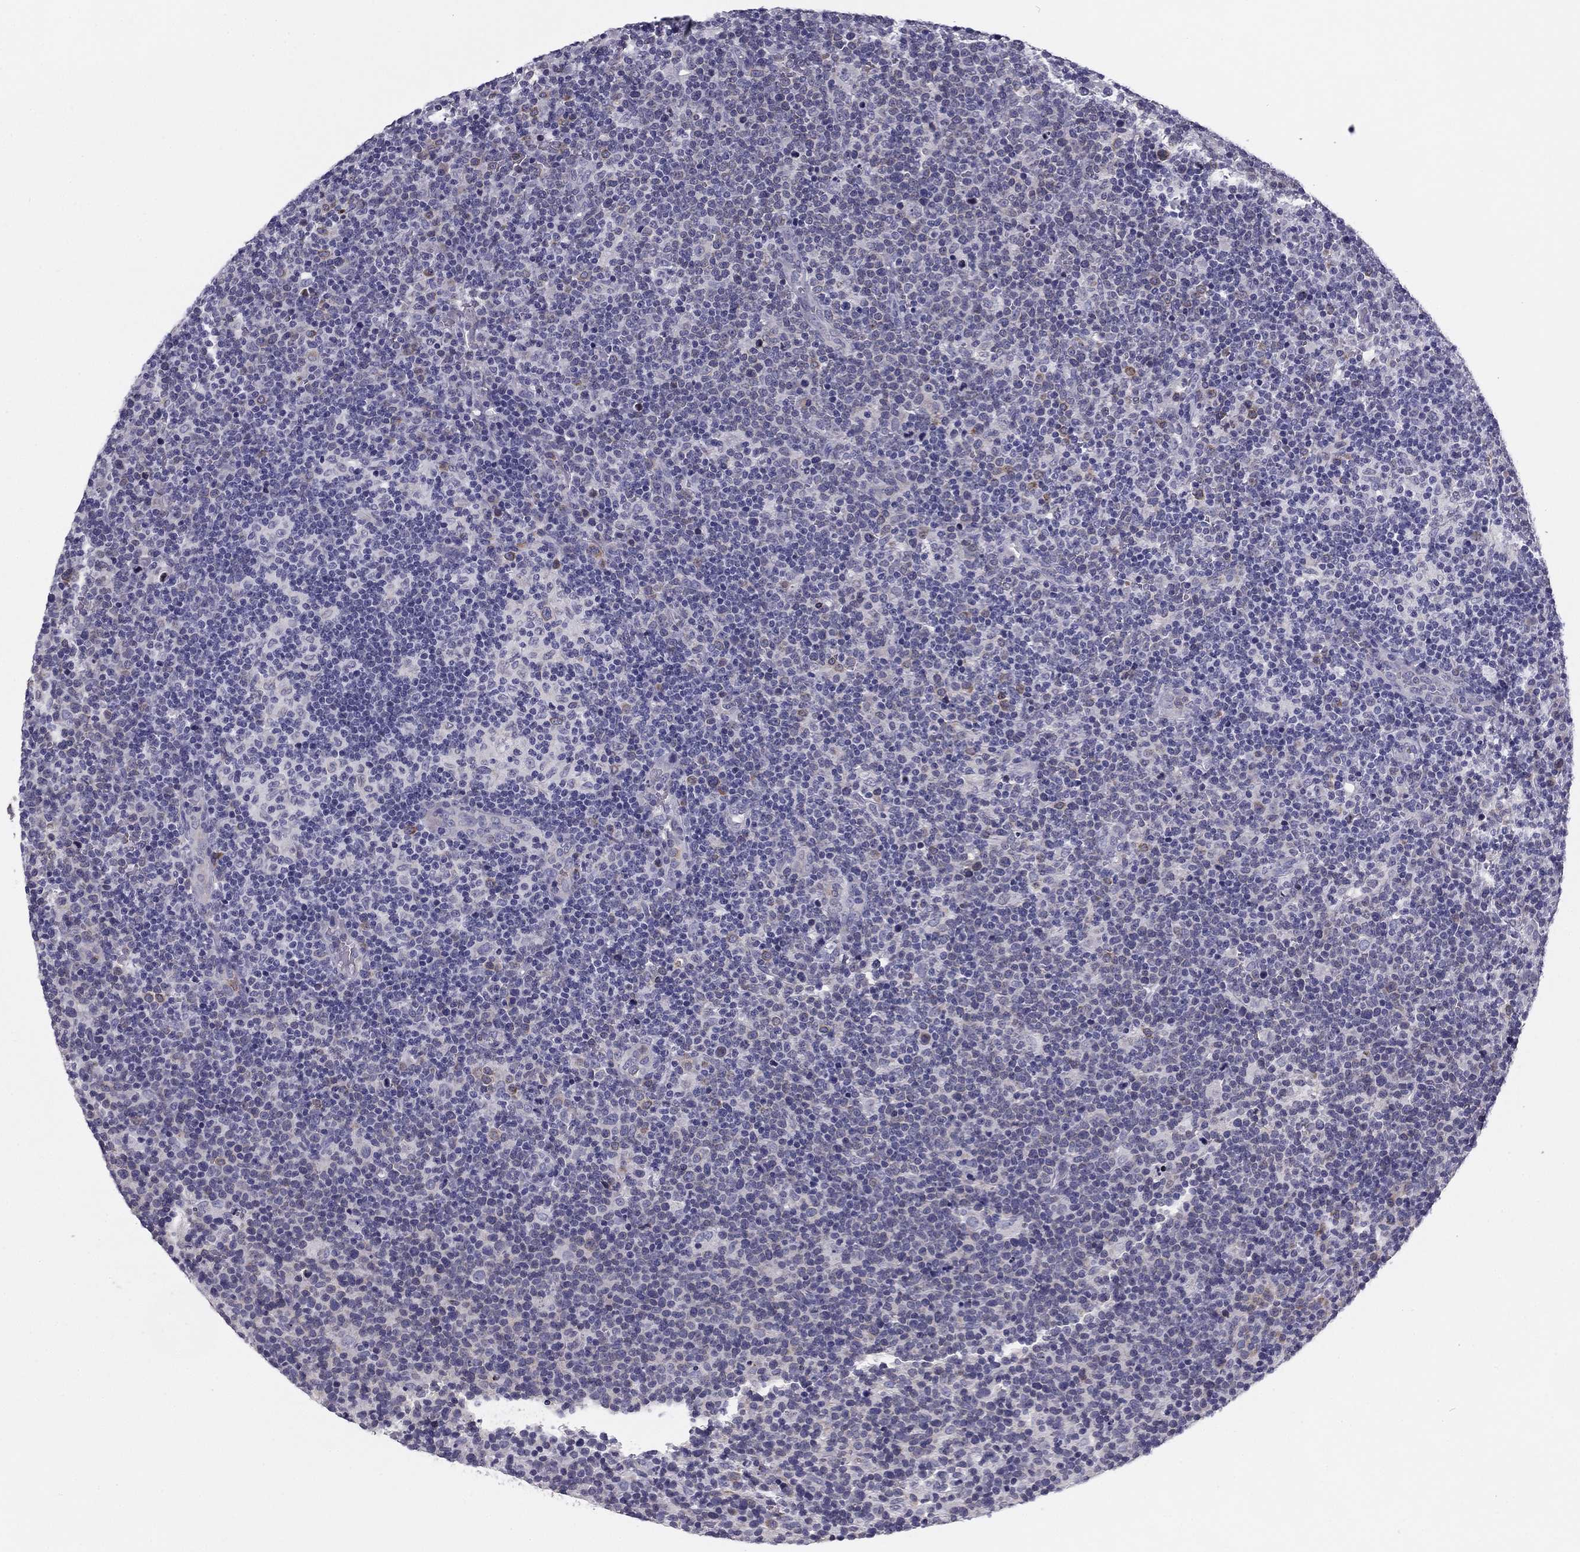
{"staining": {"intensity": "moderate", "quantity": "<25%", "location": "cytoplasmic/membranous"}, "tissue": "lymphoma", "cell_type": "Tumor cells", "image_type": "cancer", "snomed": [{"axis": "morphology", "description": "Malignant lymphoma, non-Hodgkin's type, High grade"}, {"axis": "topography", "description": "Lymph node"}], "caption": "Protein analysis of lymphoma tissue demonstrates moderate cytoplasmic/membranous staining in approximately <25% of tumor cells.", "gene": "TMED3", "patient": {"sex": "male", "age": 61}}